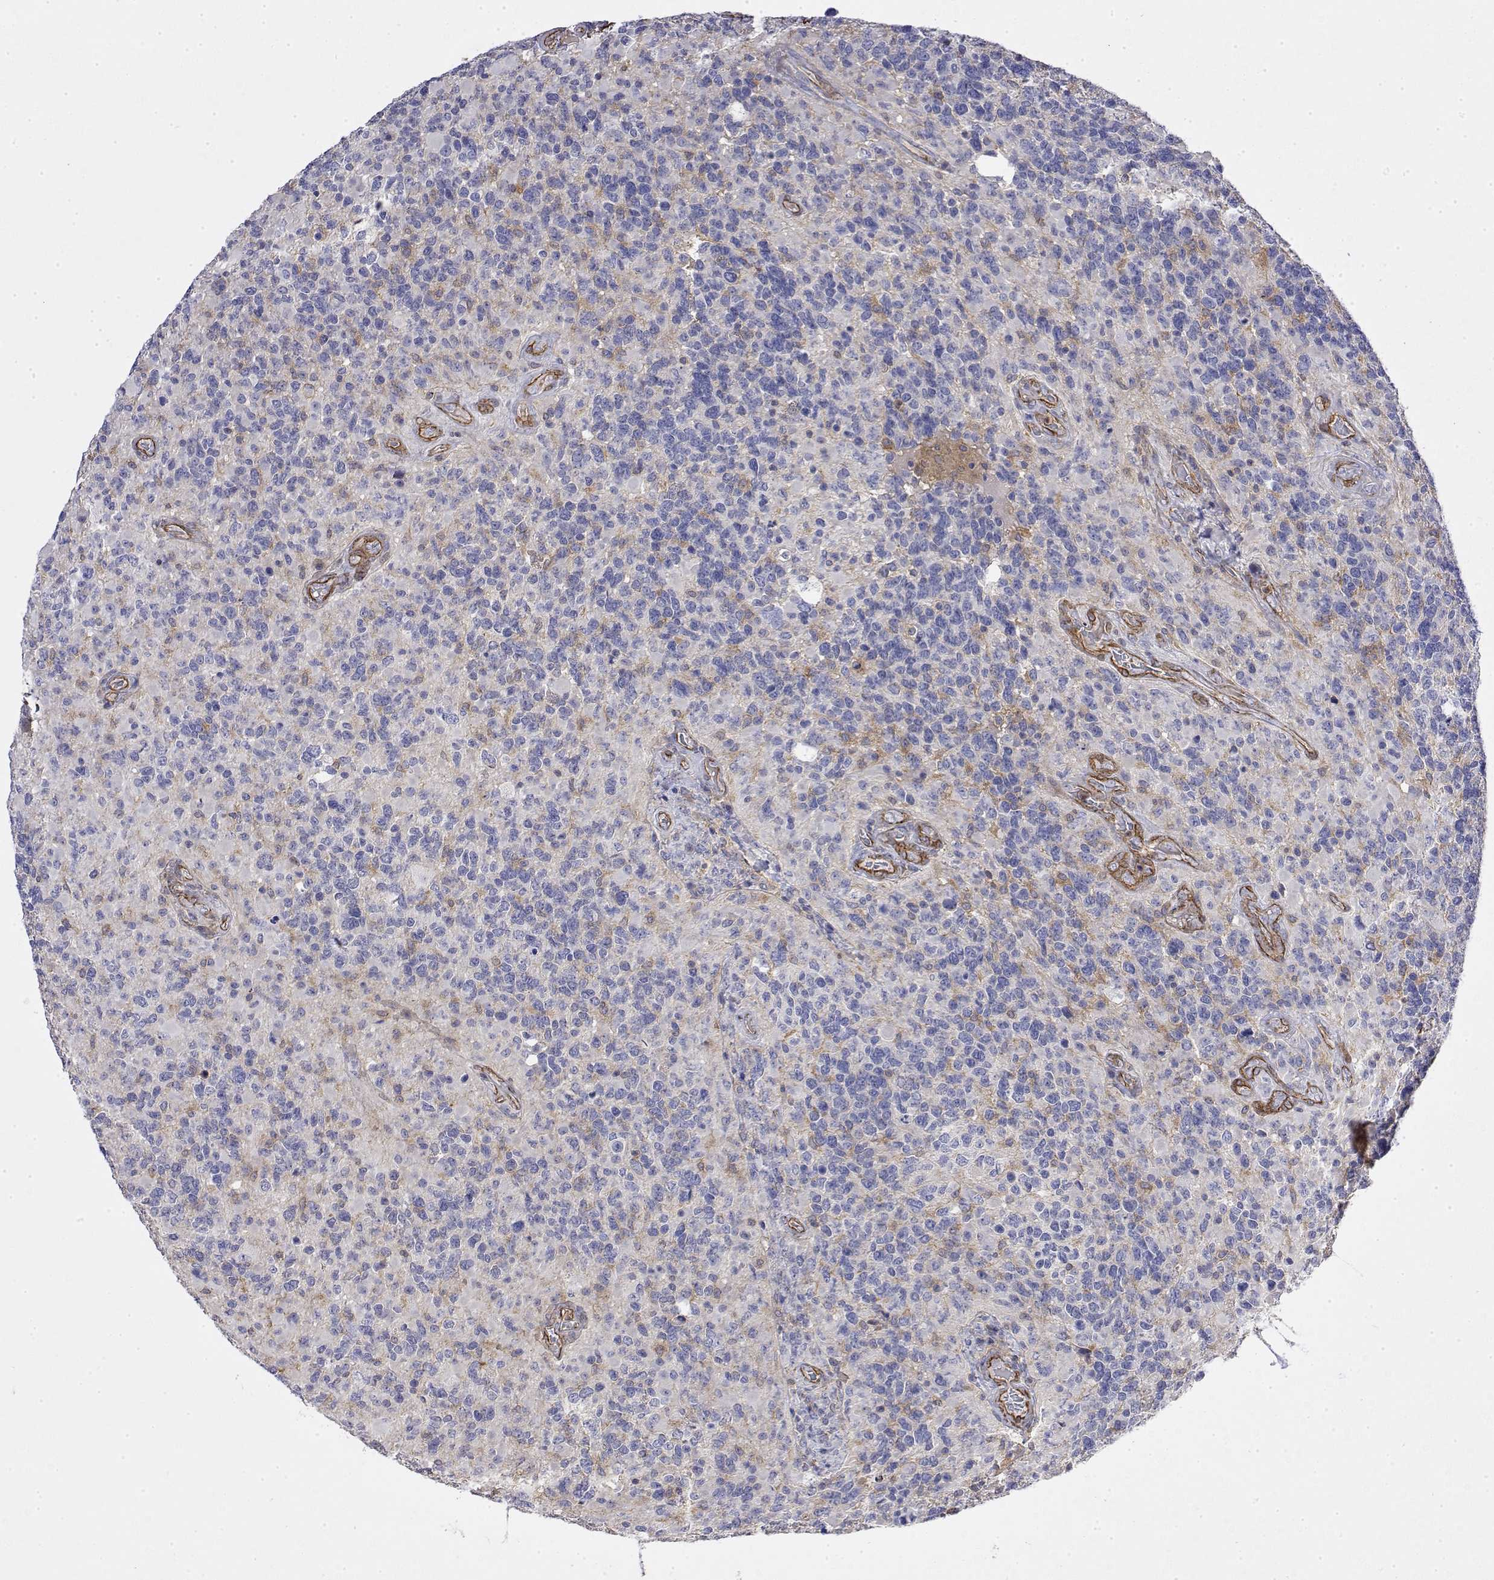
{"staining": {"intensity": "negative", "quantity": "none", "location": "none"}, "tissue": "glioma", "cell_type": "Tumor cells", "image_type": "cancer", "snomed": [{"axis": "morphology", "description": "Glioma, malignant, High grade"}, {"axis": "topography", "description": "Brain"}], "caption": "IHC histopathology image of neoplastic tissue: human glioma stained with DAB (3,3'-diaminobenzidine) demonstrates no significant protein staining in tumor cells. Nuclei are stained in blue.", "gene": "SOWAHD", "patient": {"sex": "female", "age": 40}}